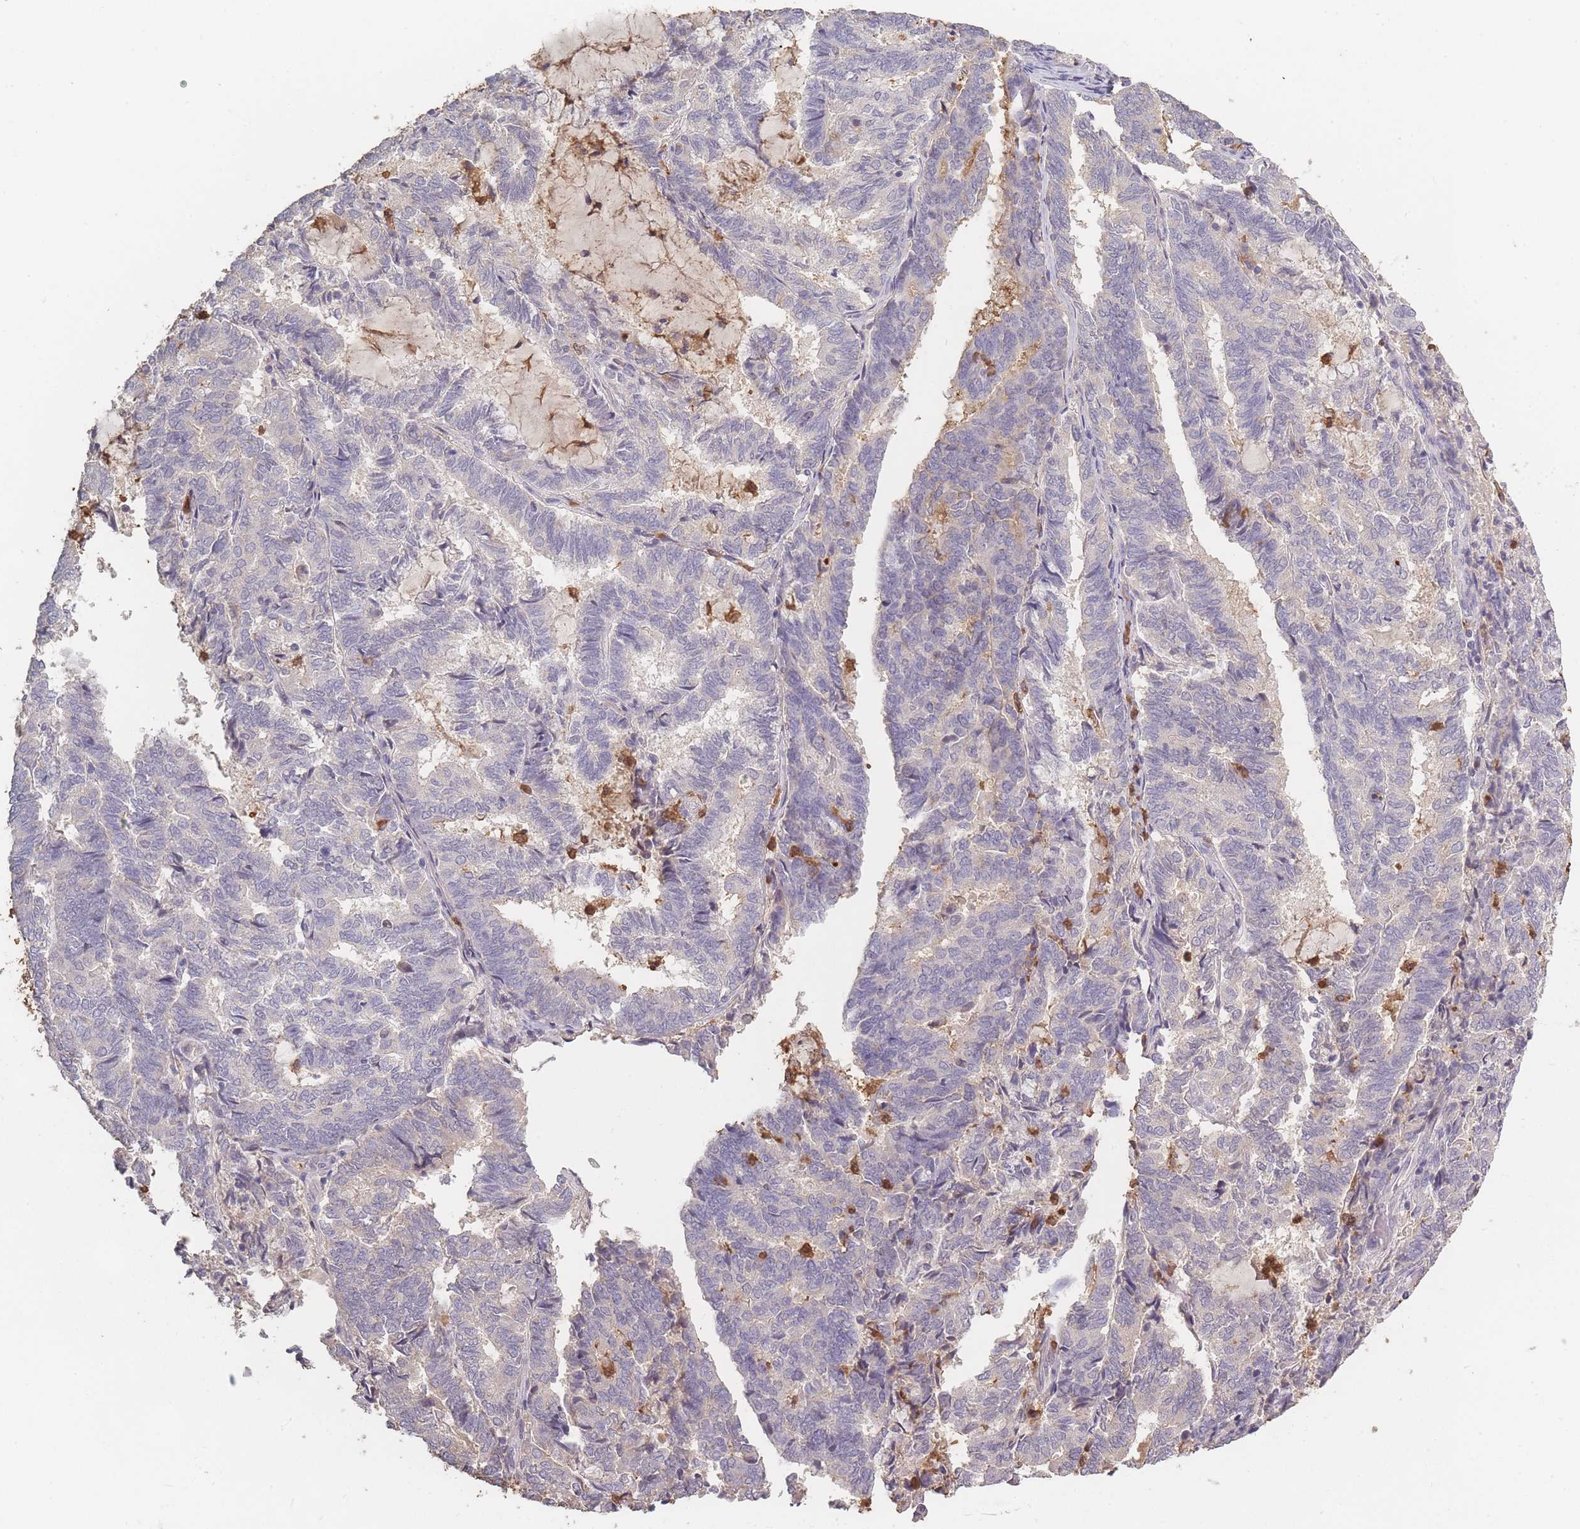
{"staining": {"intensity": "negative", "quantity": "none", "location": "none"}, "tissue": "endometrial cancer", "cell_type": "Tumor cells", "image_type": "cancer", "snomed": [{"axis": "morphology", "description": "Adenocarcinoma, NOS"}, {"axis": "topography", "description": "Endometrium"}], "caption": "High power microscopy photomicrograph of an immunohistochemistry (IHC) photomicrograph of endometrial adenocarcinoma, revealing no significant expression in tumor cells. (Stains: DAB immunohistochemistry with hematoxylin counter stain, Microscopy: brightfield microscopy at high magnification).", "gene": "BST1", "patient": {"sex": "female", "age": 80}}